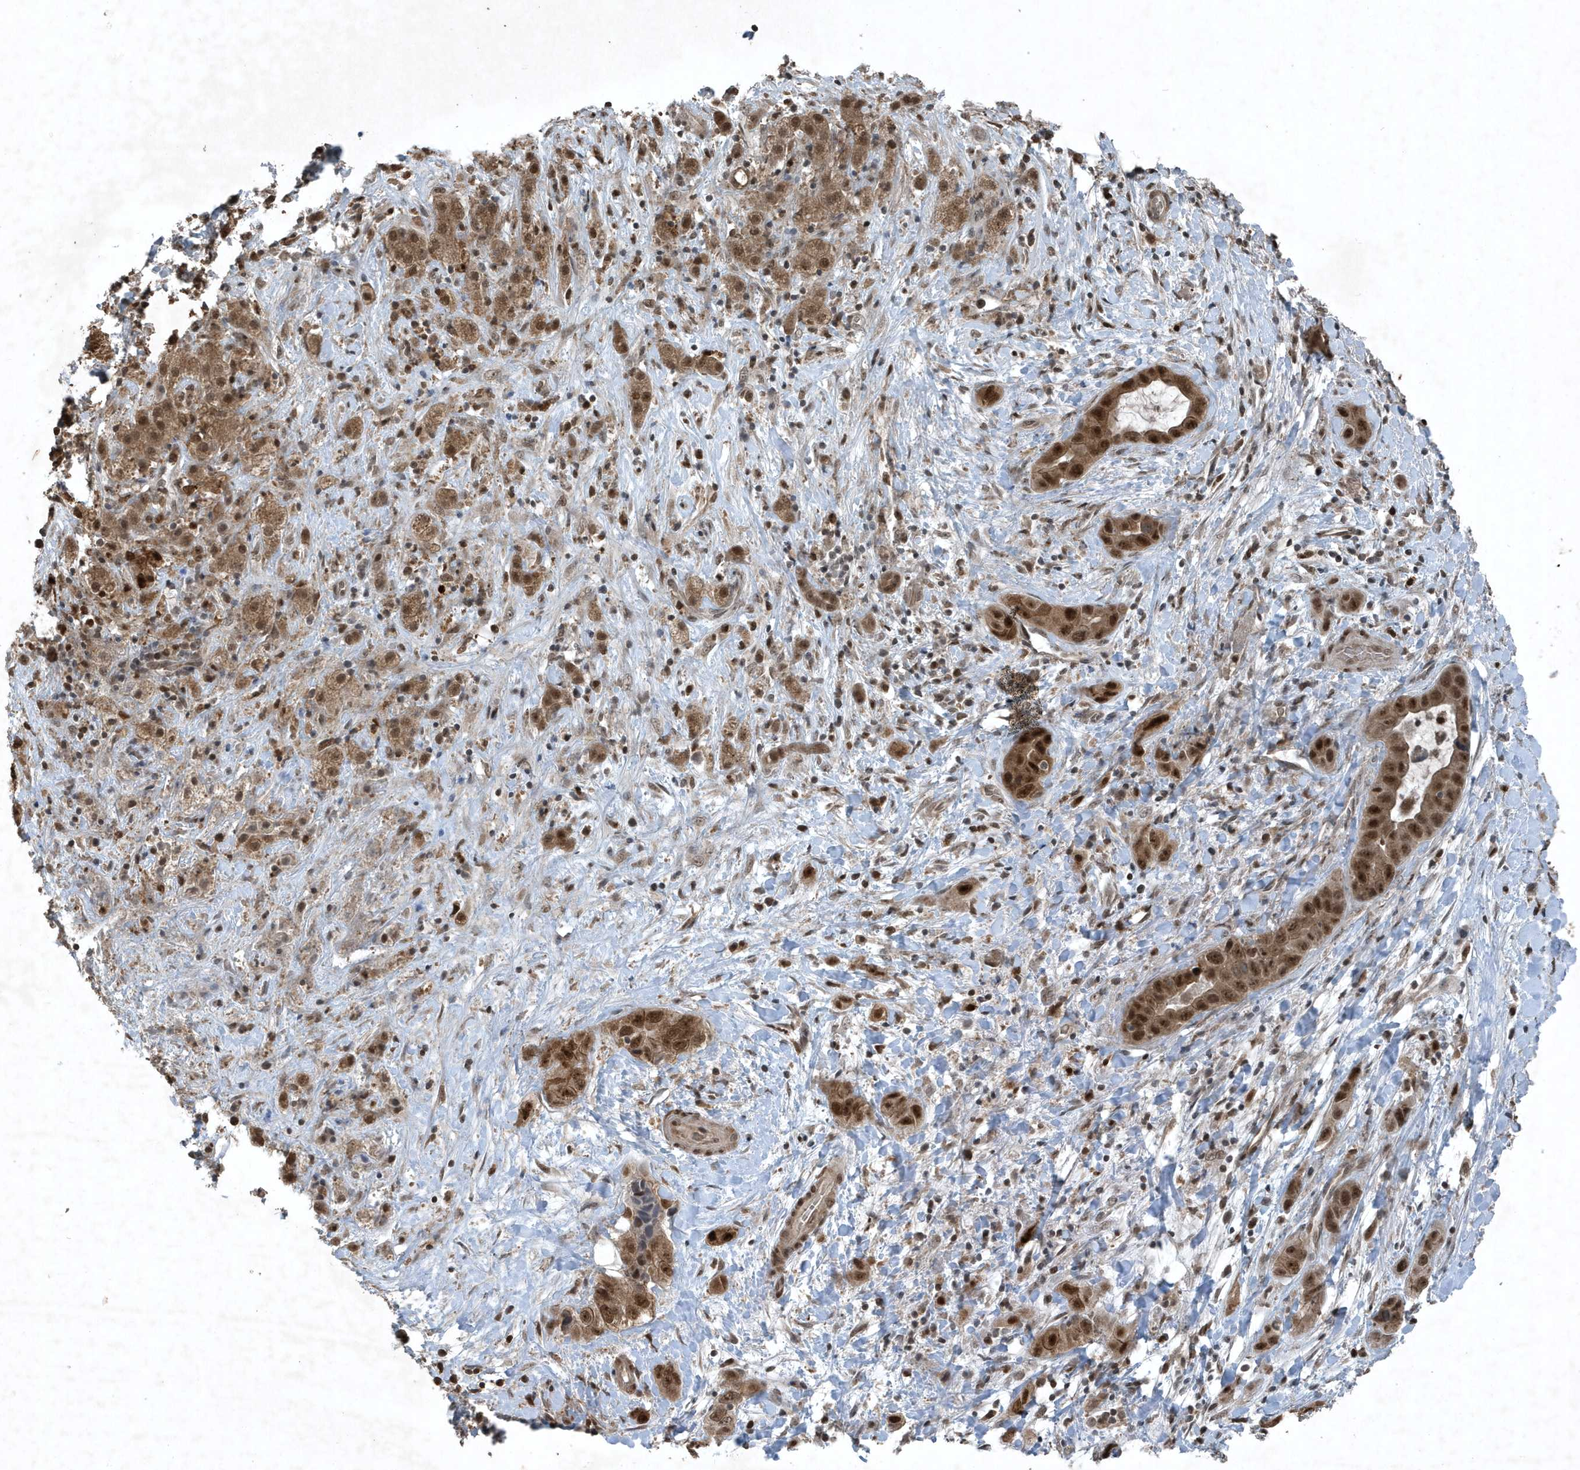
{"staining": {"intensity": "moderate", "quantity": ">75%", "location": "cytoplasmic/membranous,nuclear"}, "tissue": "liver cancer", "cell_type": "Tumor cells", "image_type": "cancer", "snomed": [{"axis": "morphology", "description": "Cholangiocarcinoma"}, {"axis": "topography", "description": "Liver"}], "caption": "Protein analysis of liver cancer tissue demonstrates moderate cytoplasmic/membranous and nuclear staining in approximately >75% of tumor cells. The staining was performed using DAB, with brown indicating positive protein expression. Nuclei are stained blue with hematoxylin.", "gene": "HSPA1A", "patient": {"sex": "female", "age": 52}}